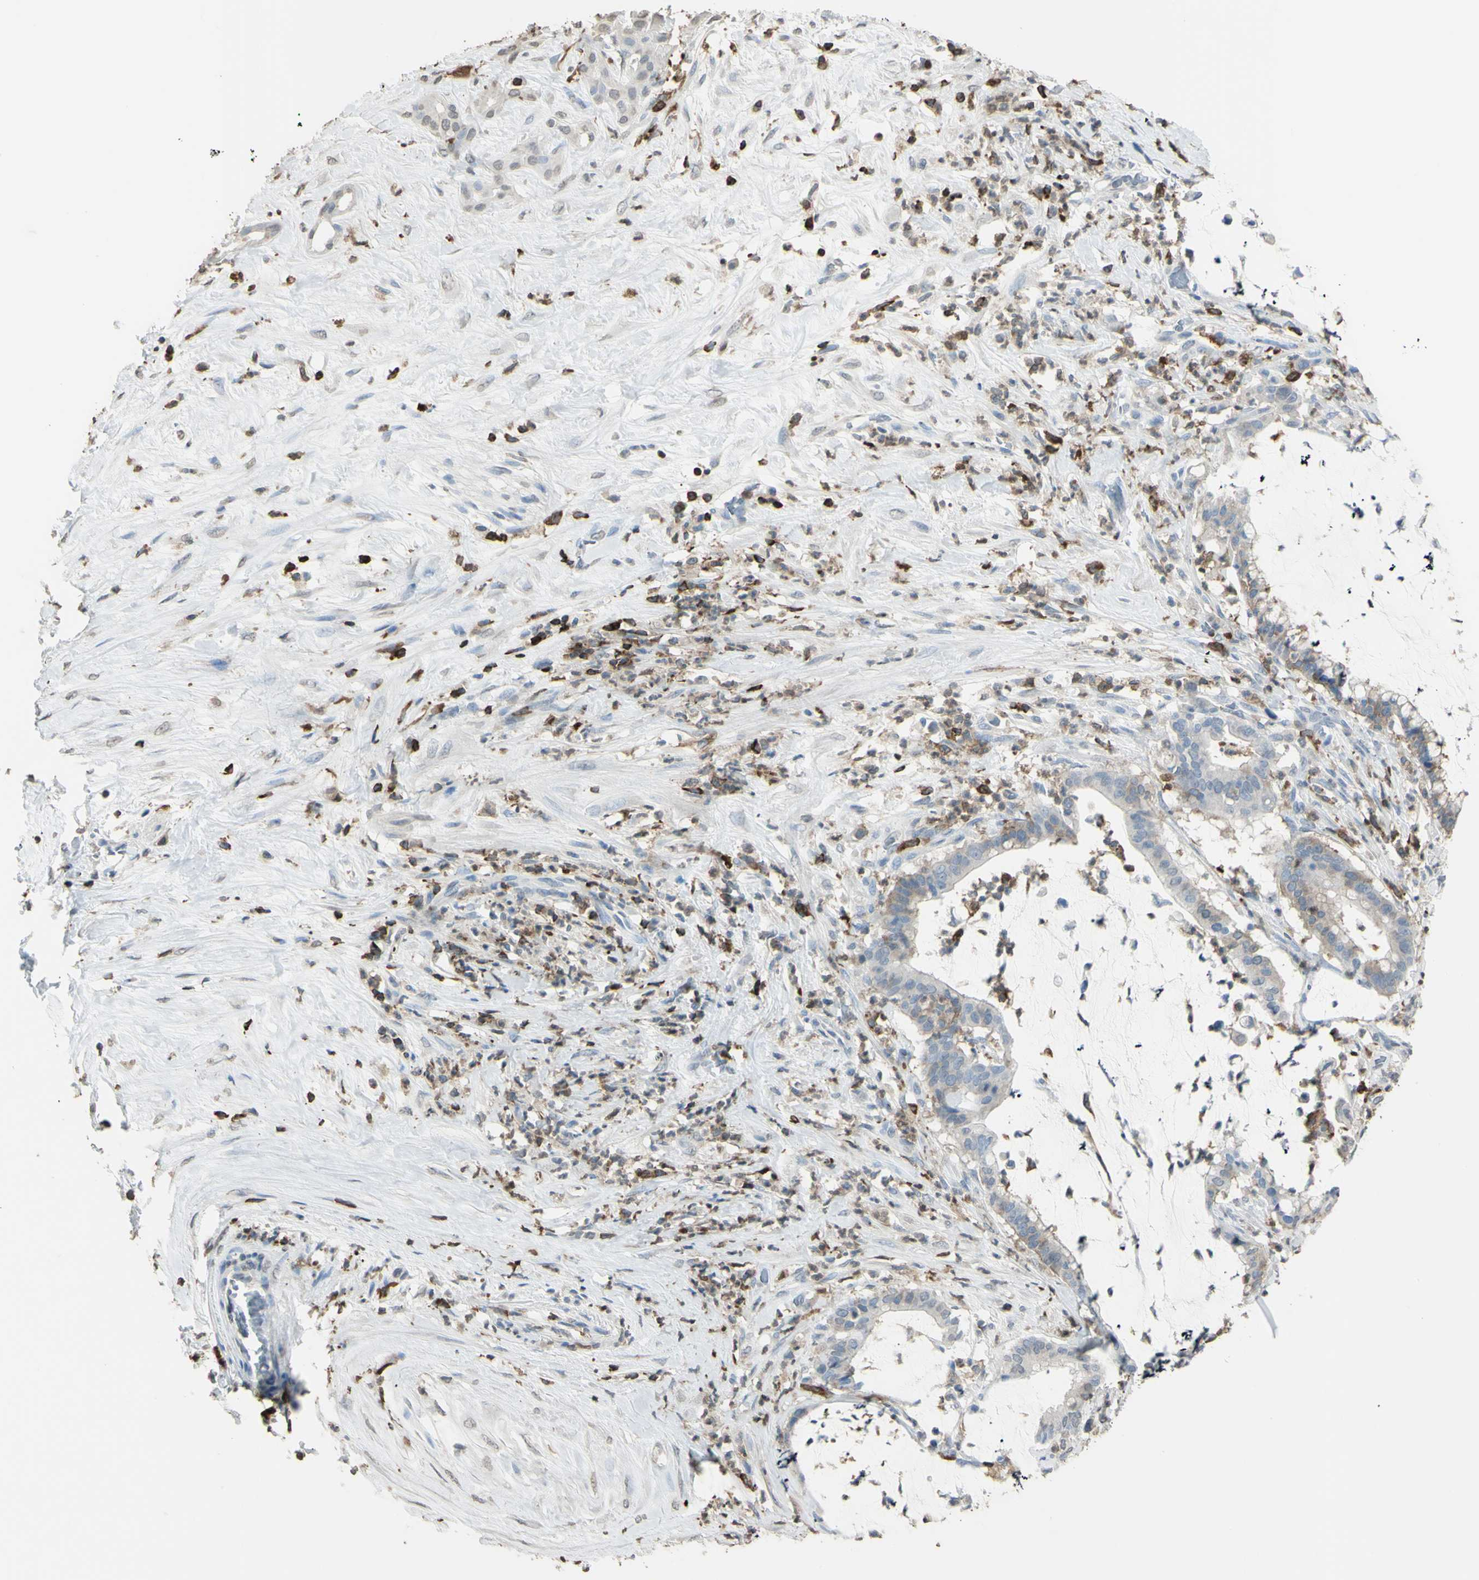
{"staining": {"intensity": "weak", "quantity": "<25%", "location": "cytoplasmic/membranous"}, "tissue": "pancreatic cancer", "cell_type": "Tumor cells", "image_type": "cancer", "snomed": [{"axis": "morphology", "description": "Adenocarcinoma, NOS"}, {"axis": "topography", "description": "Pancreas"}], "caption": "There is no significant staining in tumor cells of adenocarcinoma (pancreatic).", "gene": "PSTPIP1", "patient": {"sex": "male", "age": 41}}